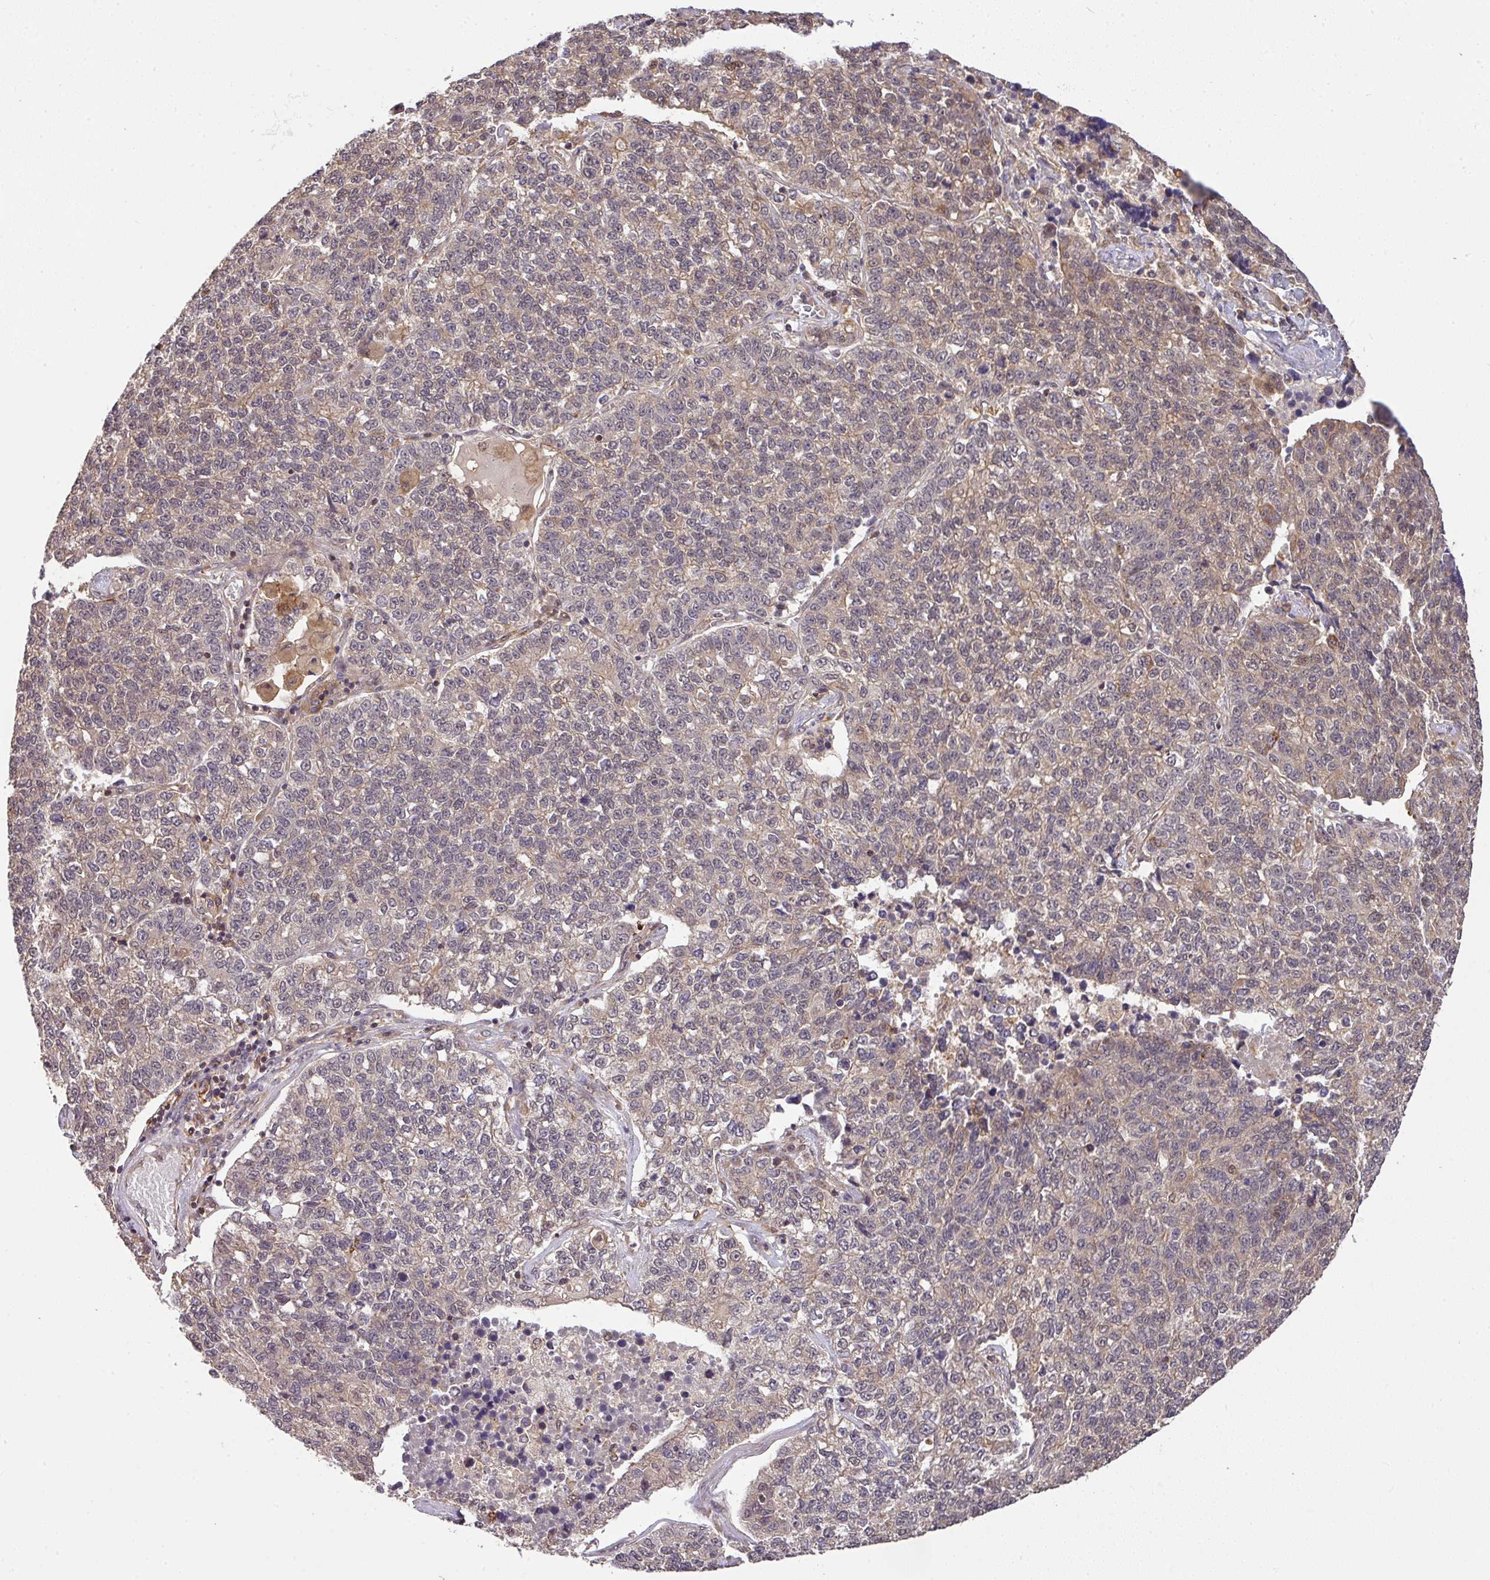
{"staining": {"intensity": "weak", "quantity": "<25%", "location": "cytoplasmic/membranous"}, "tissue": "lung cancer", "cell_type": "Tumor cells", "image_type": "cancer", "snomed": [{"axis": "morphology", "description": "Adenocarcinoma, NOS"}, {"axis": "topography", "description": "Lung"}], "caption": "High magnification brightfield microscopy of lung cancer (adenocarcinoma) stained with DAB (brown) and counterstained with hematoxylin (blue): tumor cells show no significant positivity.", "gene": "ARPIN", "patient": {"sex": "male", "age": 49}}